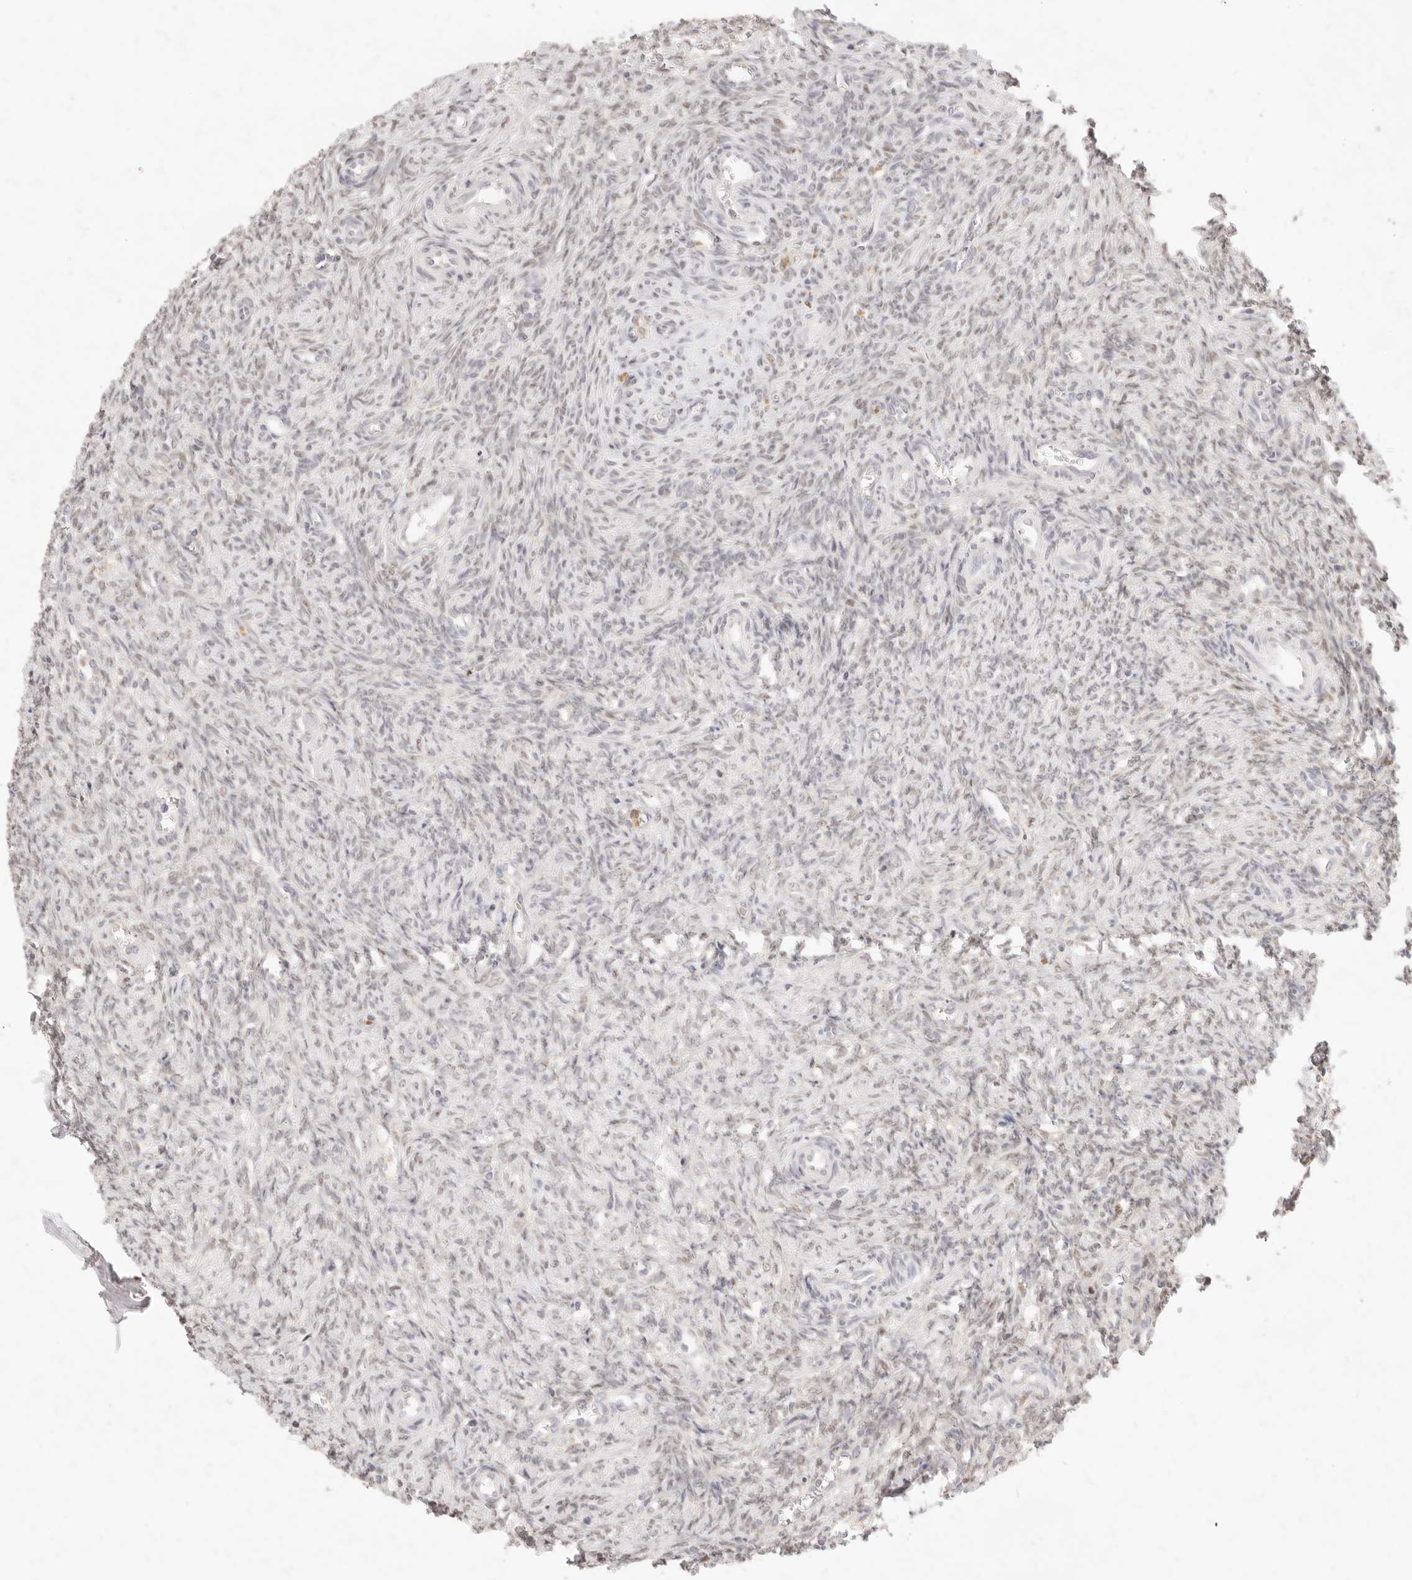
{"staining": {"intensity": "weak", "quantity": ">75%", "location": "cytoplasmic/membranous"}, "tissue": "ovary", "cell_type": "Follicle cells", "image_type": "normal", "snomed": [{"axis": "morphology", "description": "Normal tissue, NOS"}, {"axis": "topography", "description": "Ovary"}], "caption": "A histopathology image showing weak cytoplasmic/membranous staining in approximately >75% of follicle cells in benign ovary, as visualized by brown immunohistochemical staining.", "gene": "ASCL3", "patient": {"sex": "female", "age": 41}}